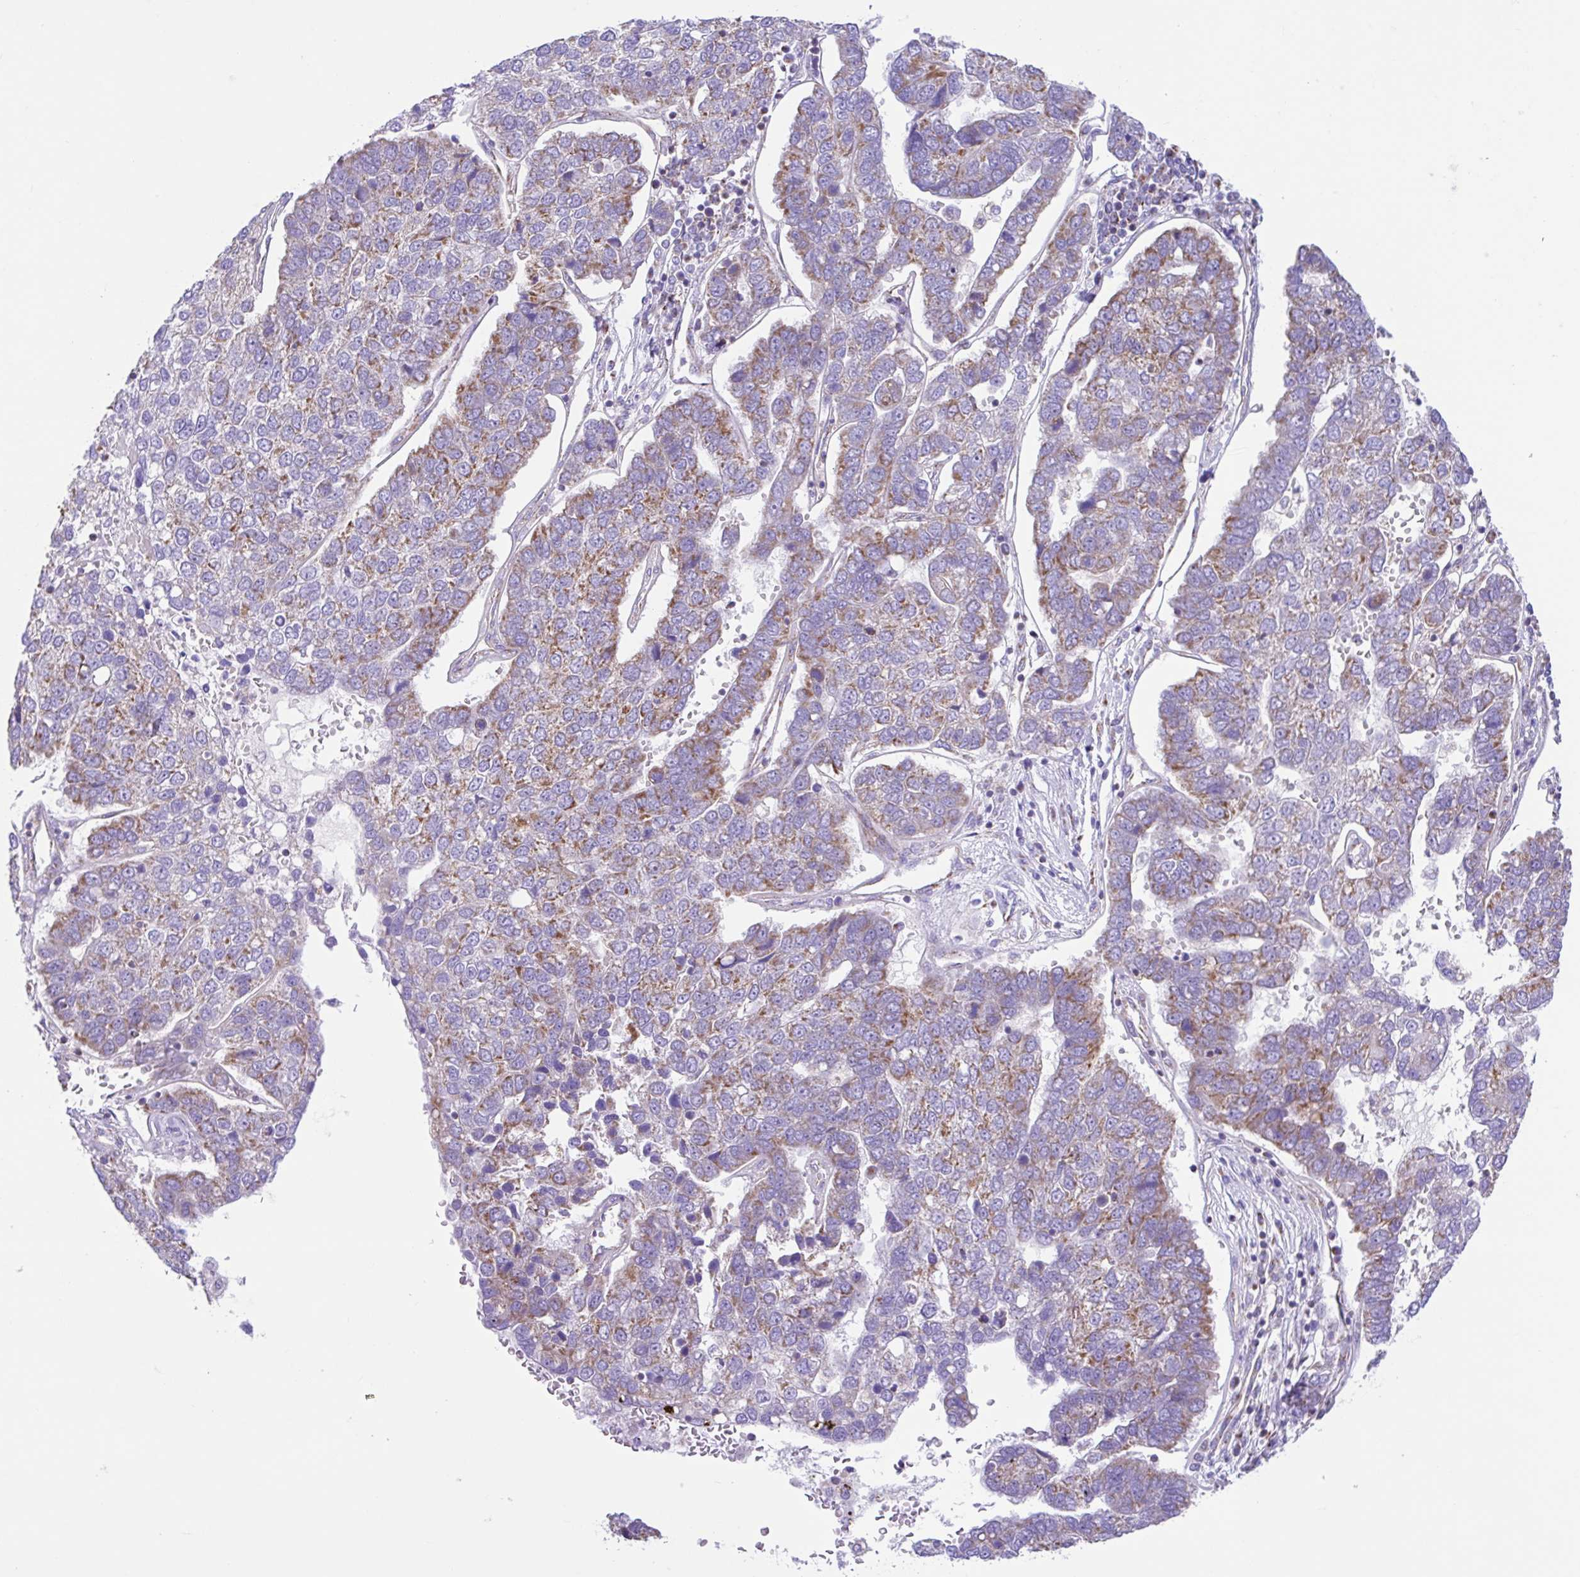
{"staining": {"intensity": "moderate", "quantity": ">75%", "location": "cytoplasmic/membranous"}, "tissue": "pancreatic cancer", "cell_type": "Tumor cells", "image_type": "cancer", "snomed": [{"axis": "morphology", "description": "Adenocarcinoma, NOS"}, {"axis": "topography", "description": "Pancreas"}], "caption": "Immunohistochemistry of human pancreatic cancer (adenocarcinoma) shows medium levels of moderate cytoplasmic/membranous expression in approximately >75% of tumor cells.", "gene": "NDUFS2", "patient": {"sex": "female", "age": 61}}